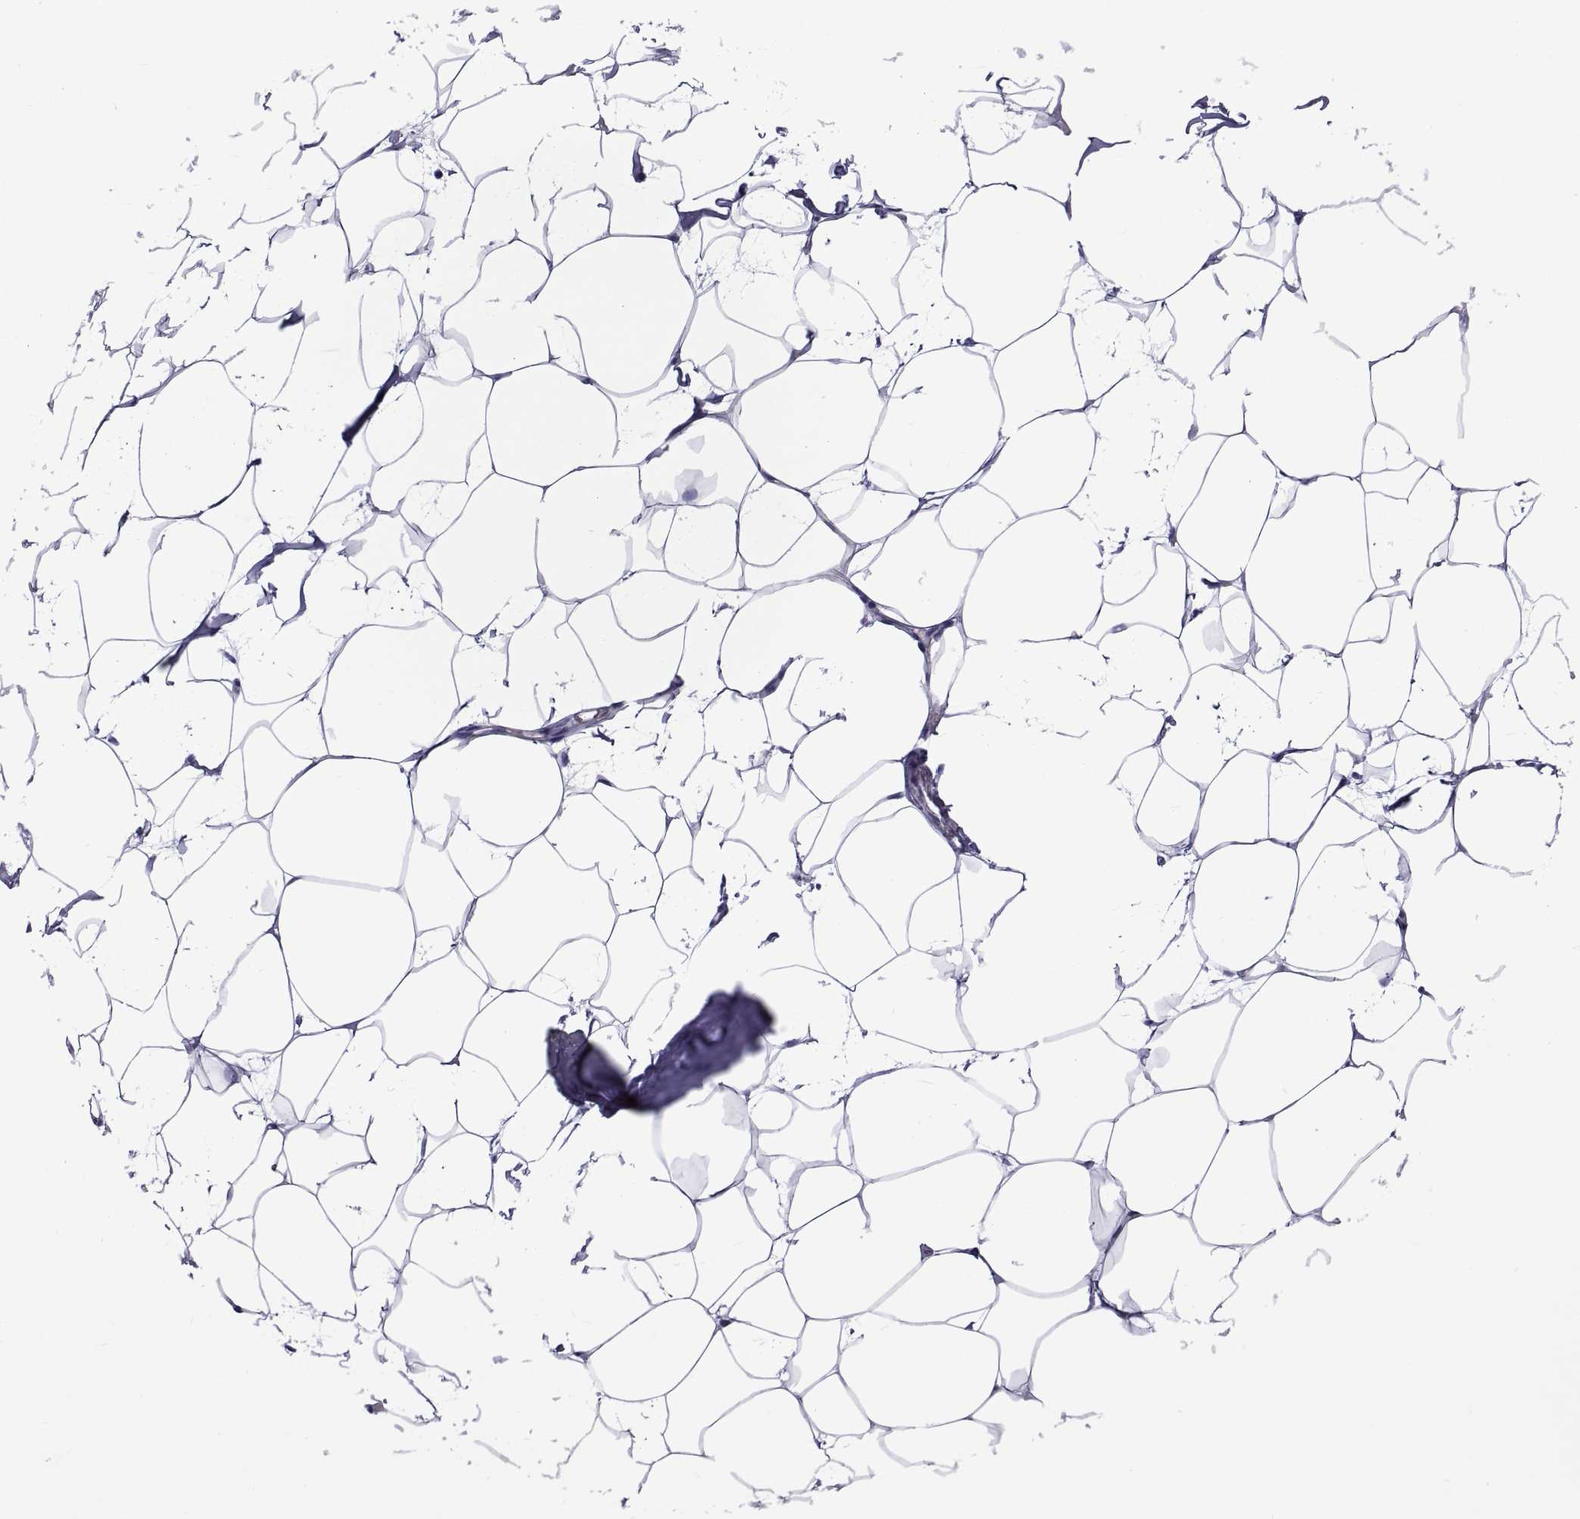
{"staining": {"intensity": "negative", "quantity": "none", "location": "none"}, "tissue": "breast", "cell_type": "Adipocytes", "image_type": "normal", "snomed": [{"axis": "morphology", "description": "Normal tissue, NOS"}, {"axis": "topography", "description": "Breast"}], "caption": "High power microscopy image of an immunohistochemistry histopathology image of unremarkable breast, revealing no significant staining in adipocytes.", "gene": "LCN9", "patient": {"sex": "female", "age": 32}}